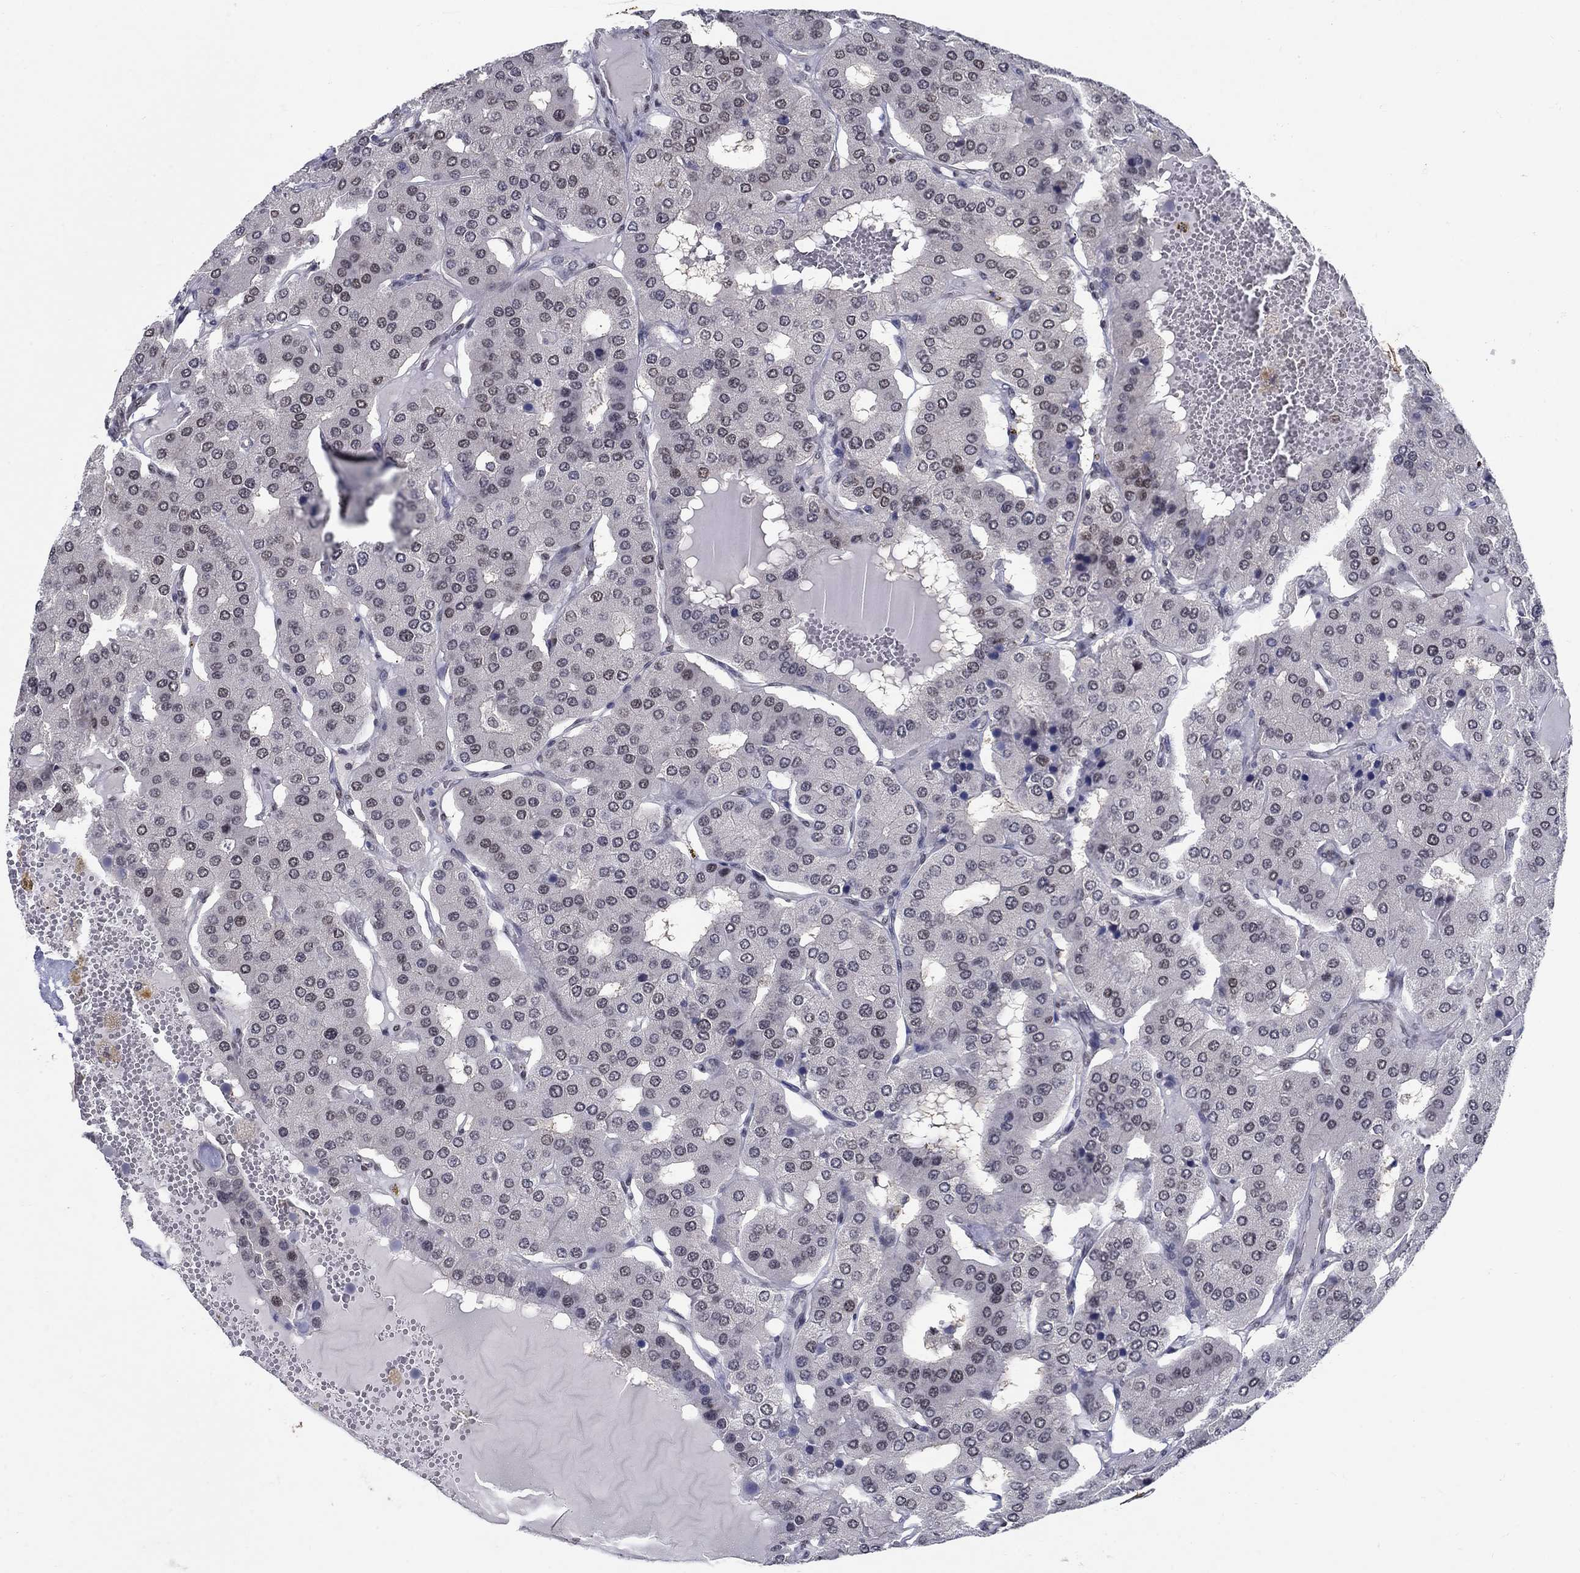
{"staining": {"intensity": "negative", "quantity": "none", "location": "none"}, "tissue": "parathyroid gland", "cell_type": "Glandular cells", "image_type": "normal", "snomed": [{"axis": "morphology", "description": "Normal tissue, NOS"}, {"axis": "morphology", "description": "Adenoma, NOS"}, {"axis": "topography", "description": "Parathyroid gland"}], "caption": "High magnification brightfield microscopy of unremarkable parathyroid gland stained with DAB (brown) and counterstained with hematoxylin (blue): glandular cells show no significant expression. (DAB immunohistochemistry with hematoxylin counter stain).", "gene": "CENPE", "patient": {"sex": "female", "age": 86}}